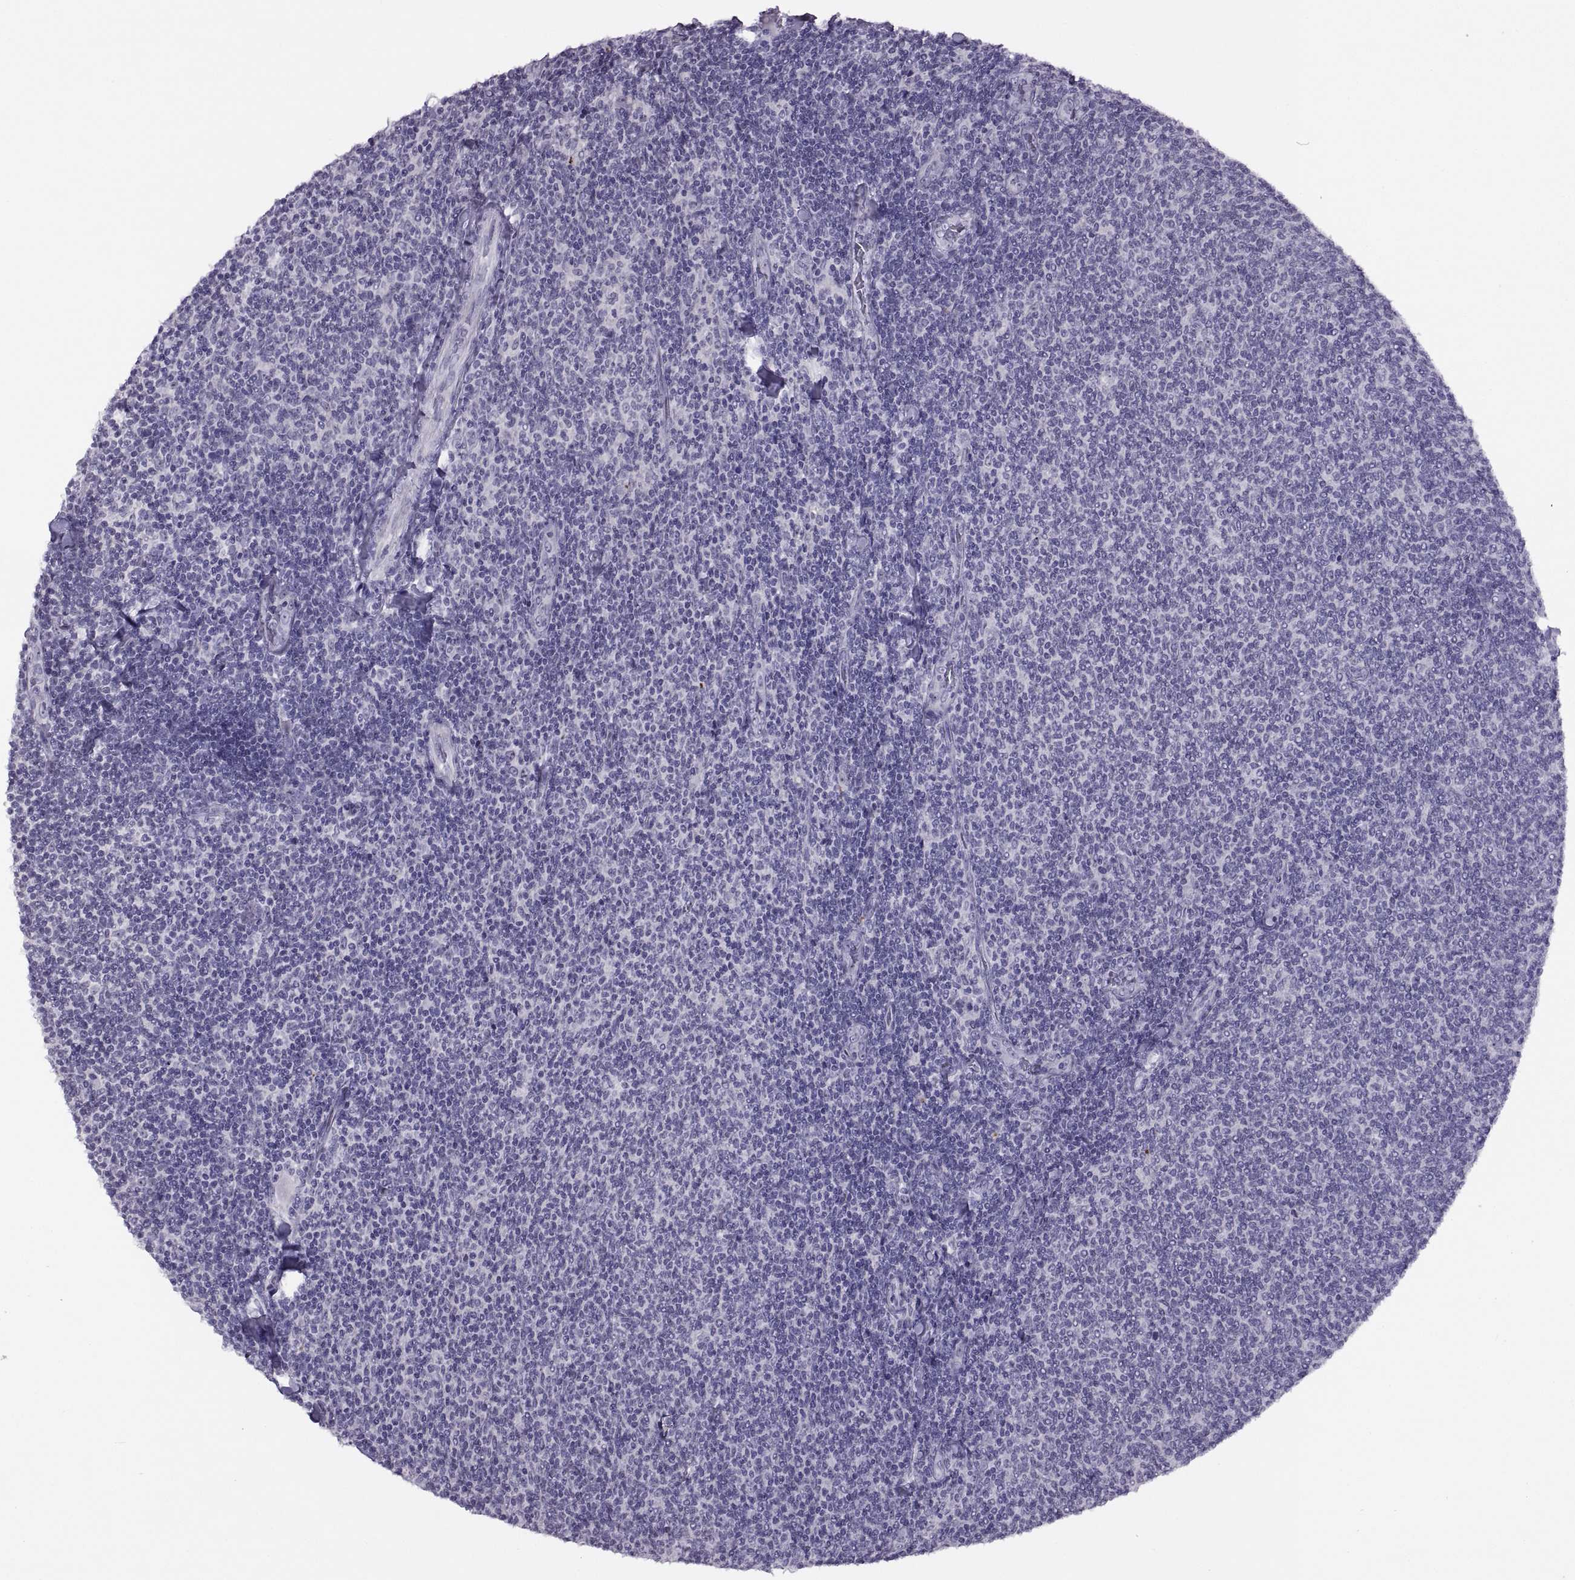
{"staining": {"intensity": "negative", "quantity": "none", "location": "none"}, "tissue": "lymphoma", "cell_type": "Tumor cells", "image_type": "cancer", "snomed": [{"axis": "morphology", "description": "Malignant lymphoma, non-Hodgkin's type, Low grade"}, {"axis": "topography", "description": "Lymph node"}], "caption": "This is an IHC image of low-grade malignant lymphoma, non-Hodgkin's type. There is no expression in tumor cells.", "gene": "ASIC2", "patient": {"sex": "male", "age": 52}}